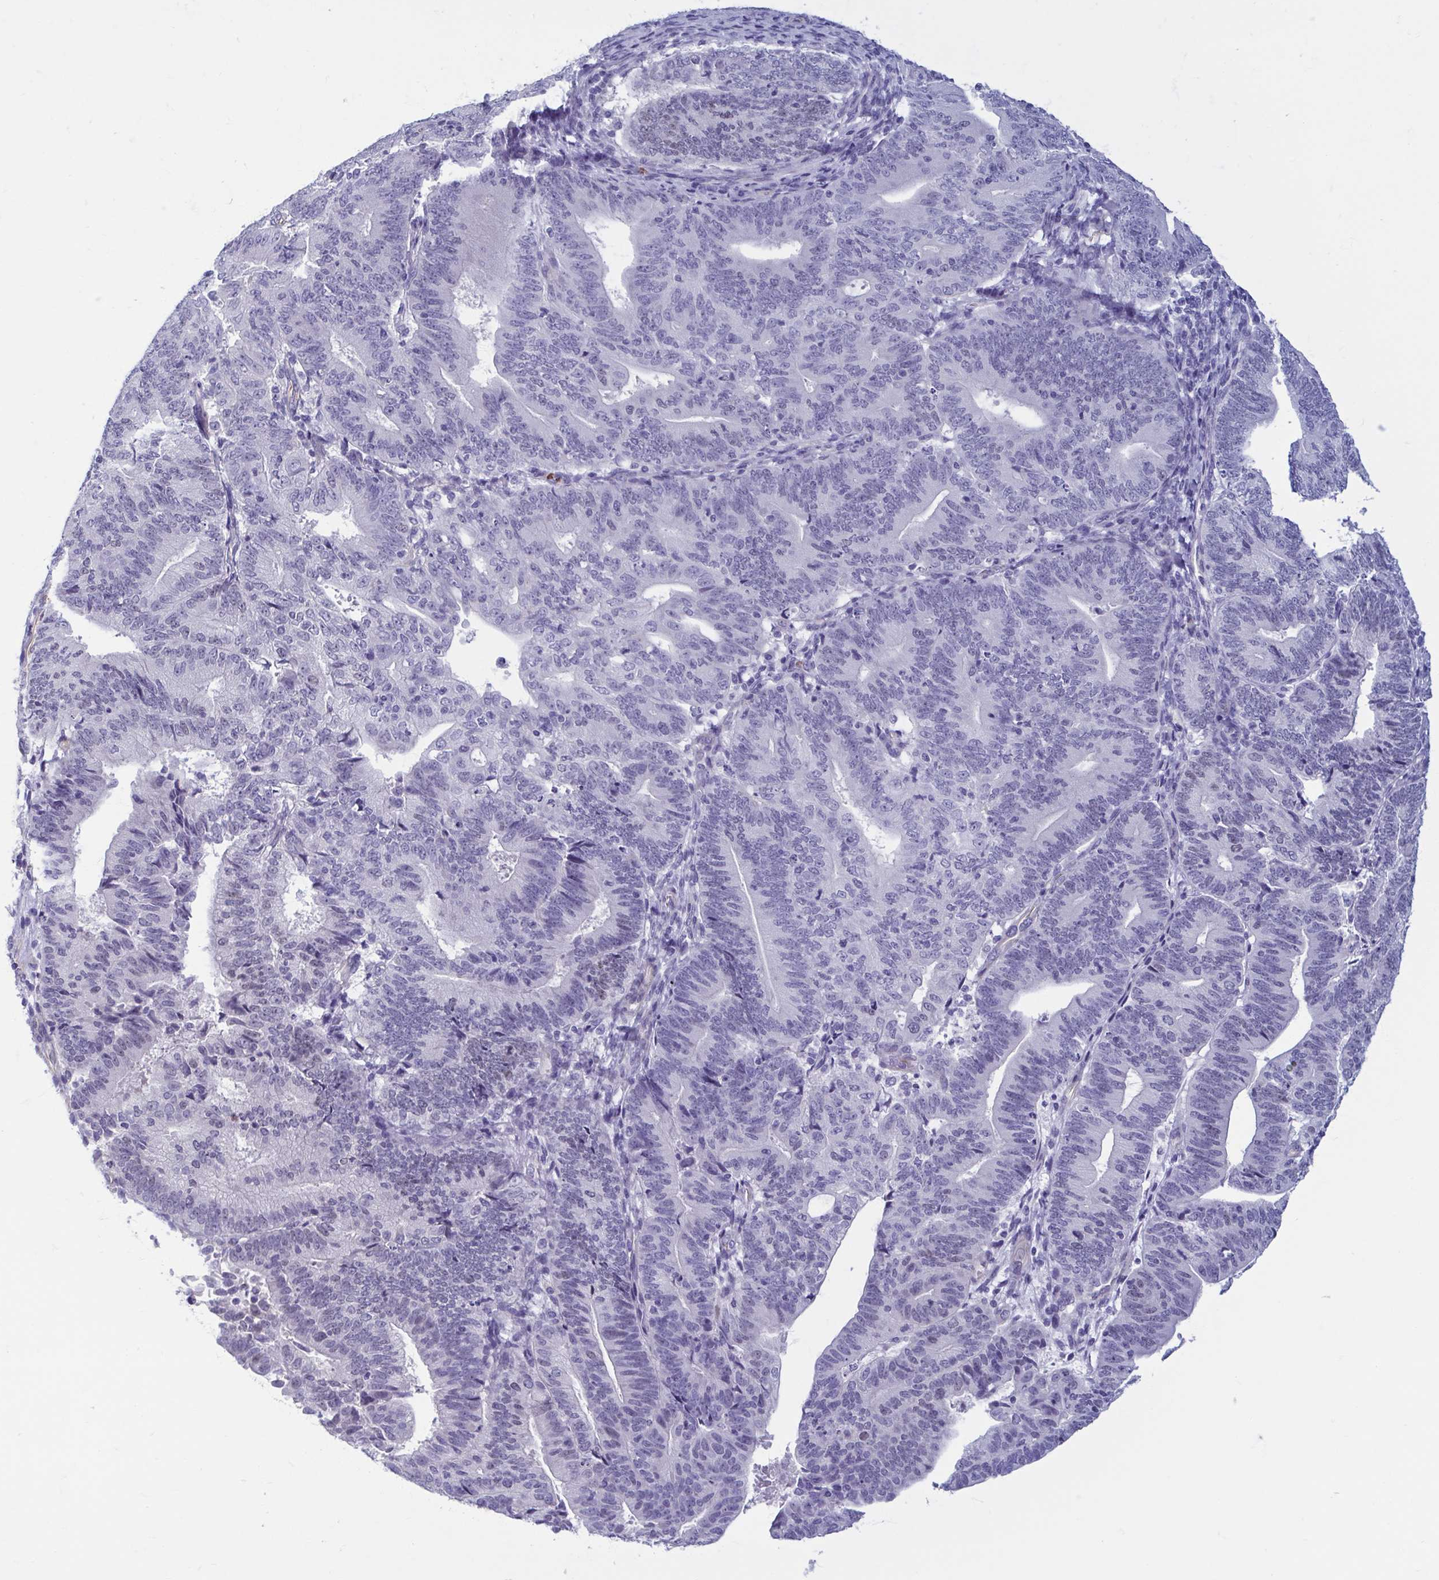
{"staining": {"intensity": "negative", "quantity": "none", "location": "none"}, "tissue": "endometrial cancer", "cell_type": "Tumor cells", "image_type": "cancer", "snomed": [{"axis": "morphology", "description": "Adenocarcinoma, NOS"}, {"axis": "topography", "description": "Endometrium"}], "caption": "This is an immunohistochemistry (IHC) micrograph of human adenocarcinoma (endometrial). There is no expression in tumor cells.", "gene": "MORC4", "patient": {"sex": "female", "age": 70}}